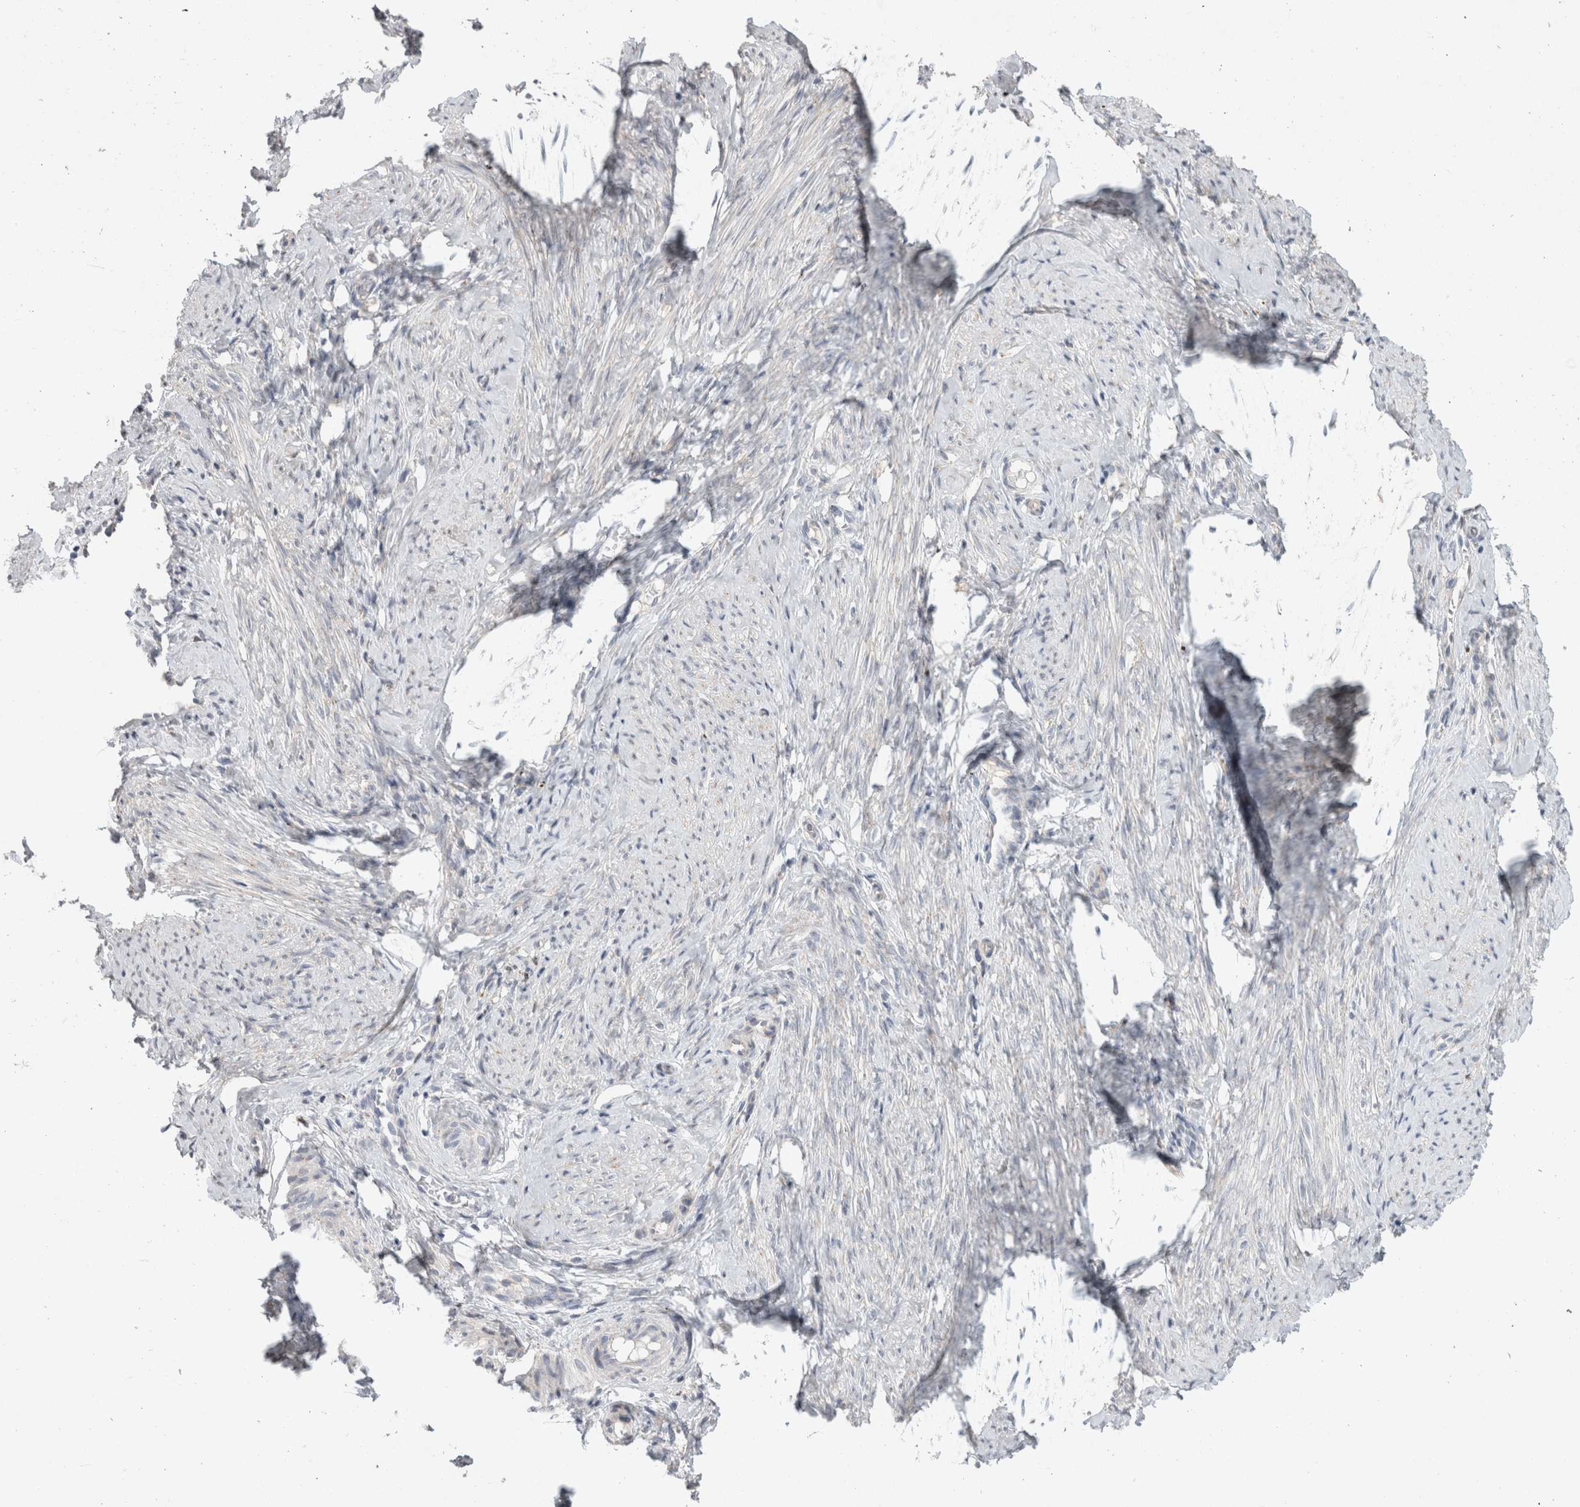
{"staining": {"intensity": "negative", "quantity": "none", "location": "none"}, "tissue": "cervix", "cell_type": "Glandular cells", "image_type": "normal", "snomed": [{"axis": "morphology", "description": "Normal tissue, NOS"}, {"axis": "topography", "description": "Cervix"}], "caption": "The immunohistochemistry (IHC) micrograph has no significant positivity in glandular cells of cervix. Brightfield microscopy of immunohistochemistry (IHC) stained with DAB (3,3'-diaminobenzidine) (brown) and hematoxylin (blue), captured at high magnification.", "gene": "TRMT9B", "patient": {"sex": "female", "age": 36}}